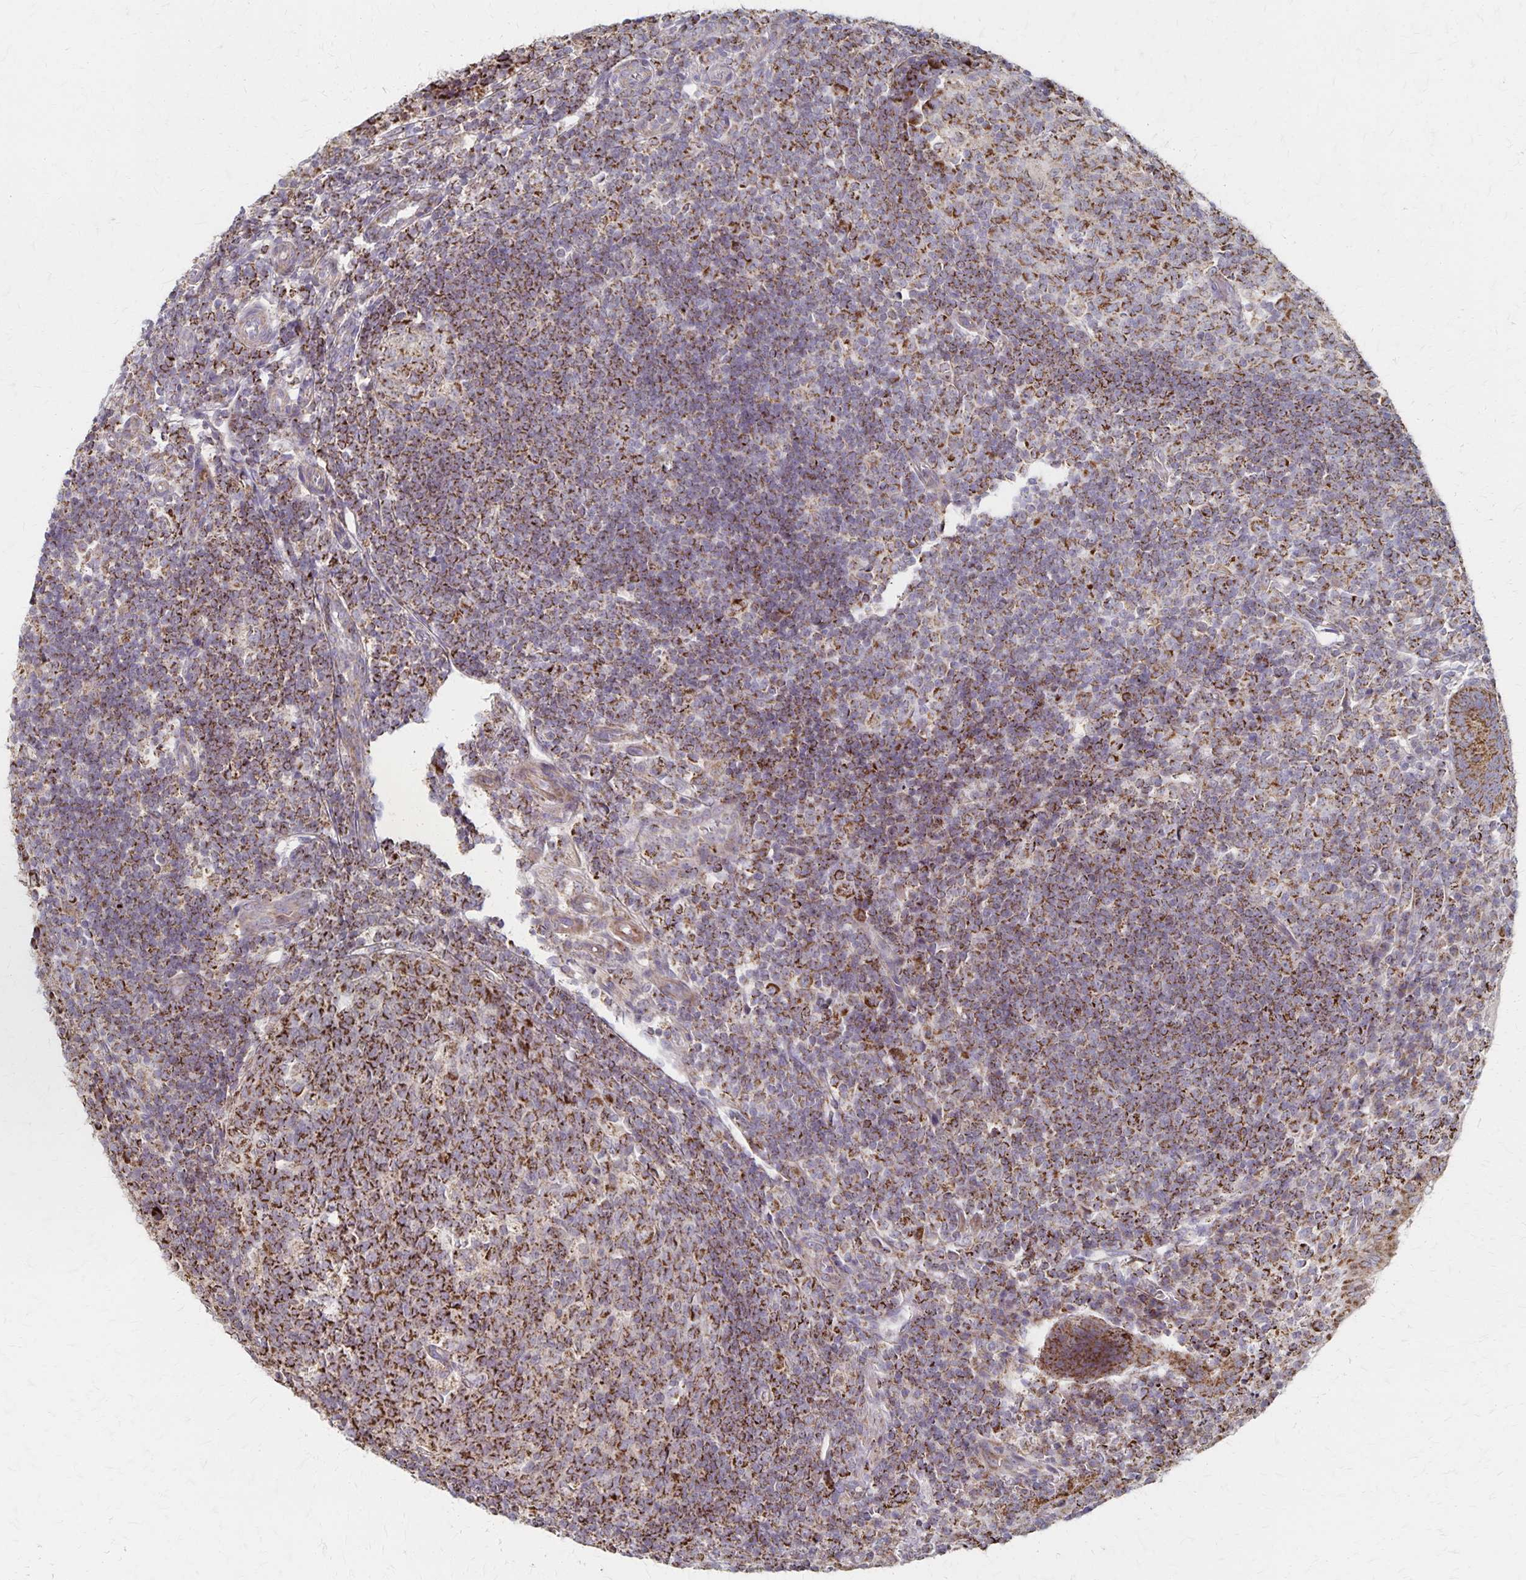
{"staining": {"intensity": "strong", "quantity": ">75%", "location": "cytoplasmic/membranous"}, "tissue": "appendix", "cell_type": "Glandular cells", "image_type": "normal", "snomed": [{"axis": "morphology", "description": "Normal tissue, NOS"}, {"axis": "topography", "description": "Appendix"}], "caption": "Strong cytoplasmic/membranous staining is seen in approximately >75% of glandular cells in benign appendix.", "gene": "DYRK4", "patient": {"sex": "male", "age": 18}}